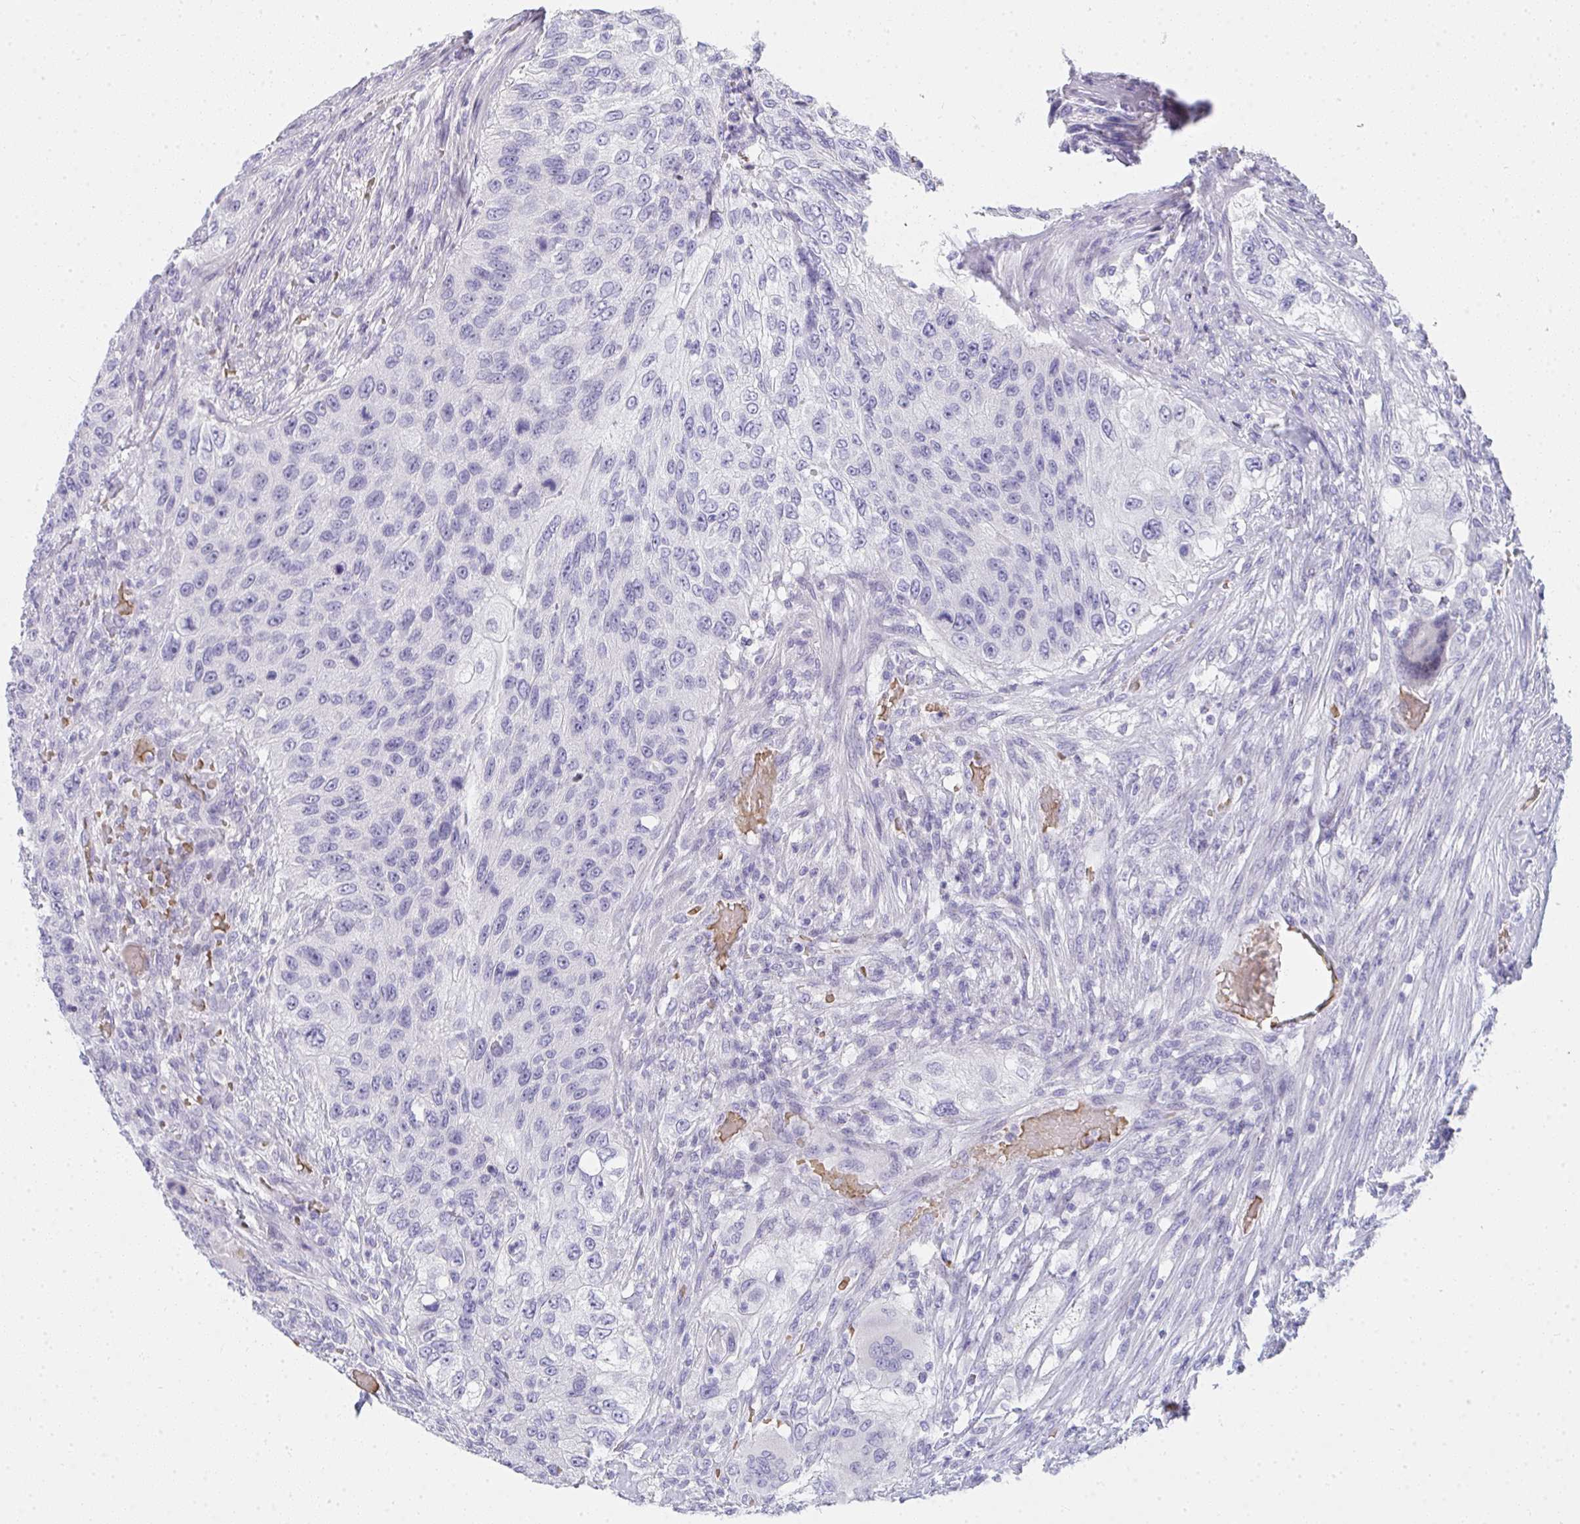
{"staining": {"intensity": "negative", "quantity": "none", "location": "none"}, "tissue": "urothelial cancer", "cell_type": "Tumor cells", "image_type": "cancer", "snomed": [{"axis": "morphology", "description": "Urothelial carcinoma, High grade"}, {"axis": "topography", "description": "Urinary bladder"}], "caption": "Urothelial carcinoma (high-grade) was stained to show a protein in brown. There is no significant expression in tumor cells.", "gene": "ZNF182", "patient": {"sex": "female", "age": 60}}